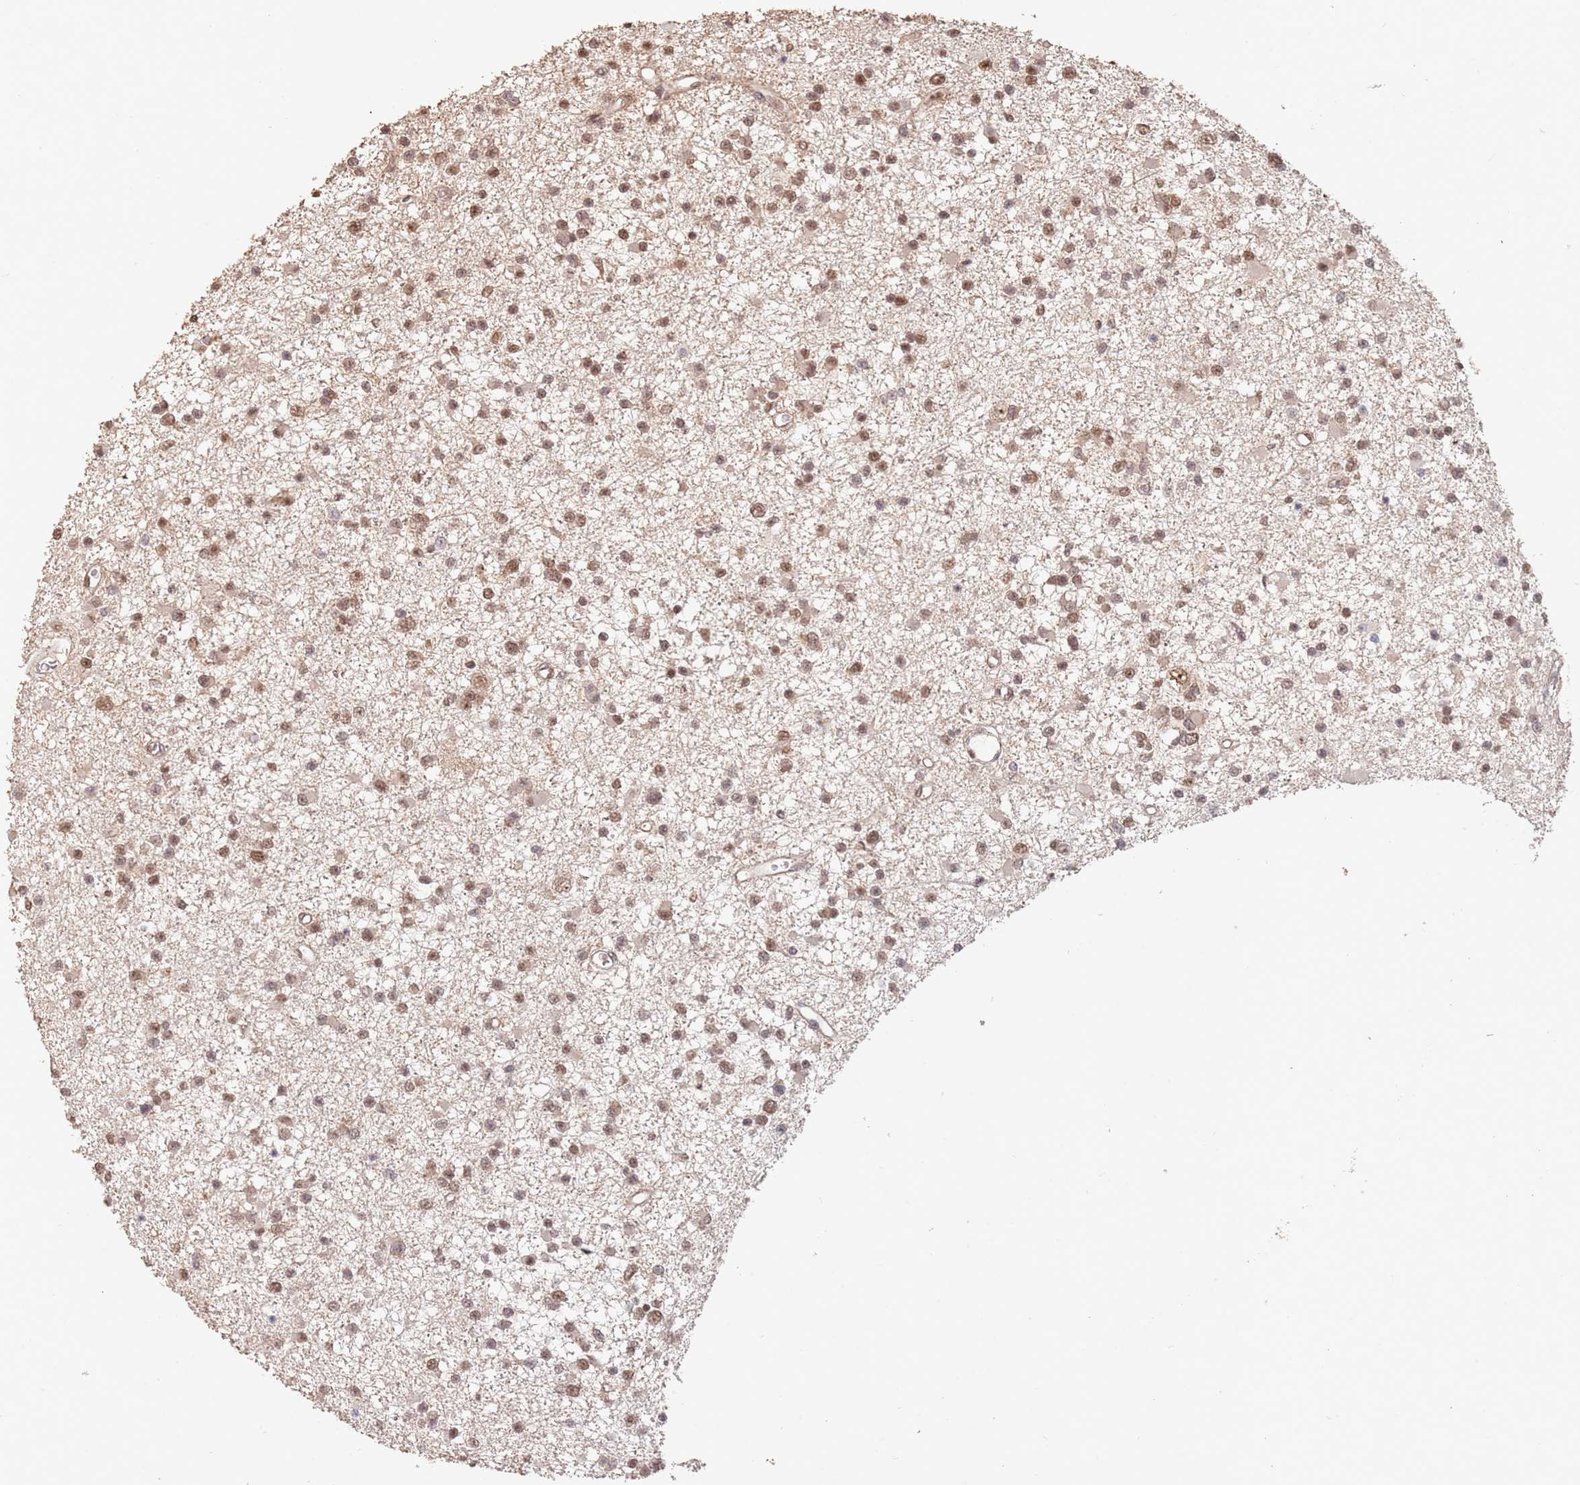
{"staining": {"intensity": "moderate", "quantity": ">75%", "location": "nuclear"}, "tissue": "glioma", "cell_type": "Tumor cells", "image_type": "cancer", "snomed": [{"axis": "morphology", "description": "Glioma, malignant, Low grade"}, {"axis": "topography", "description": "Brain"}], "caption": "Immunohistochemical staining of glioma displays medium levels of moderate nuclear staining in approximately >75% of tumor cells.", "gene": "RFXANK", "patient": {"sex": "female", "age": 22}}